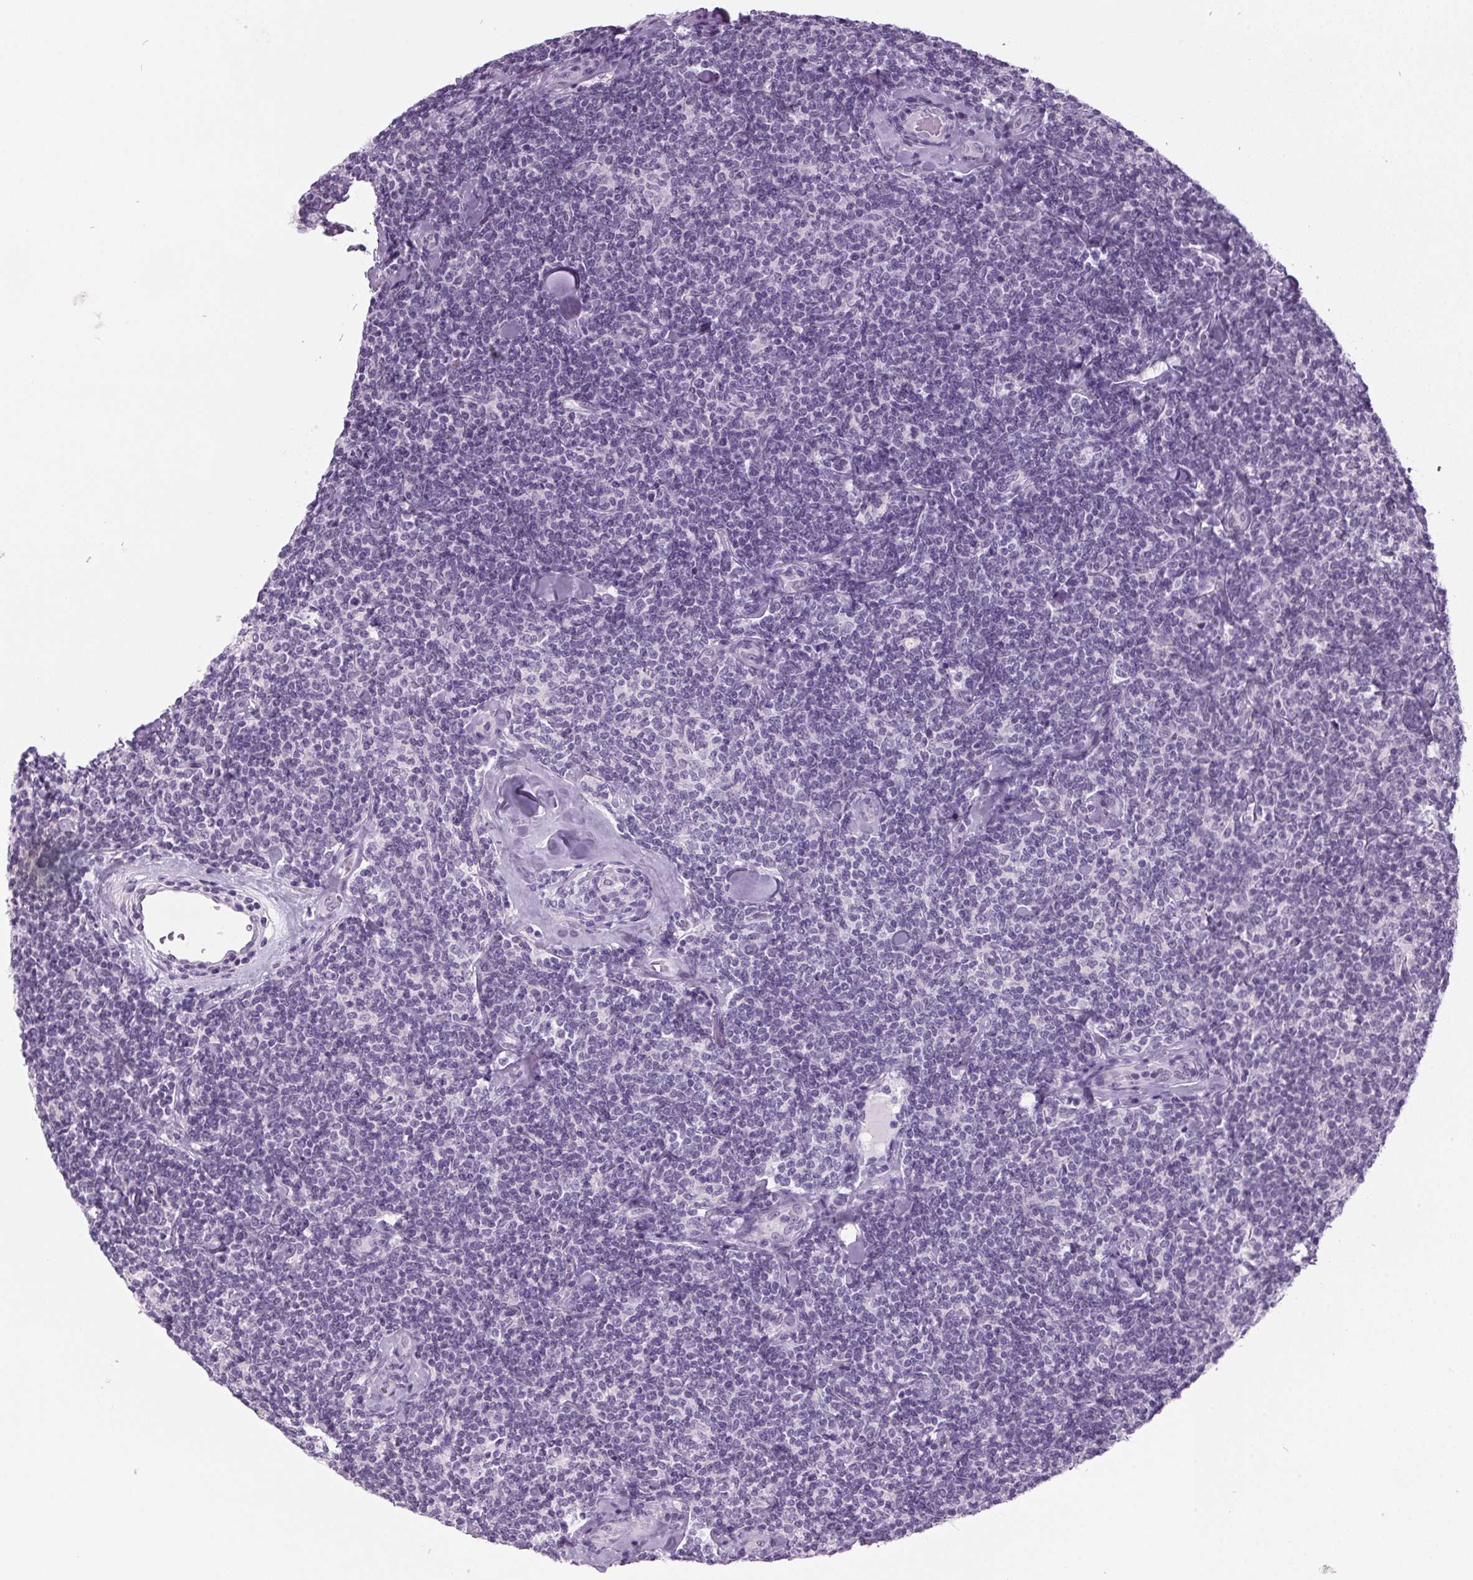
{"staining": {"intensity": "negative", "quantity": "none", "location": "none"}, "tissue": "lymphoma", "cell_type": "Tumor cells", "image_type": "cancer", "snomed": [{"axis": "morphology", "description": "Malignant lymphoma, non-Hodgkin's type, Low grade"}, {"axis": "topography", "description": "Lymph node"}], "caption": "Human low-grade malignant lymphoma, non-Hodgkin's type stained for a protein using immunohistochemistry exhibits no staining in tumor cells.", "gene": "ODAD2", "patient": {"sex": "female", "age": 56}}